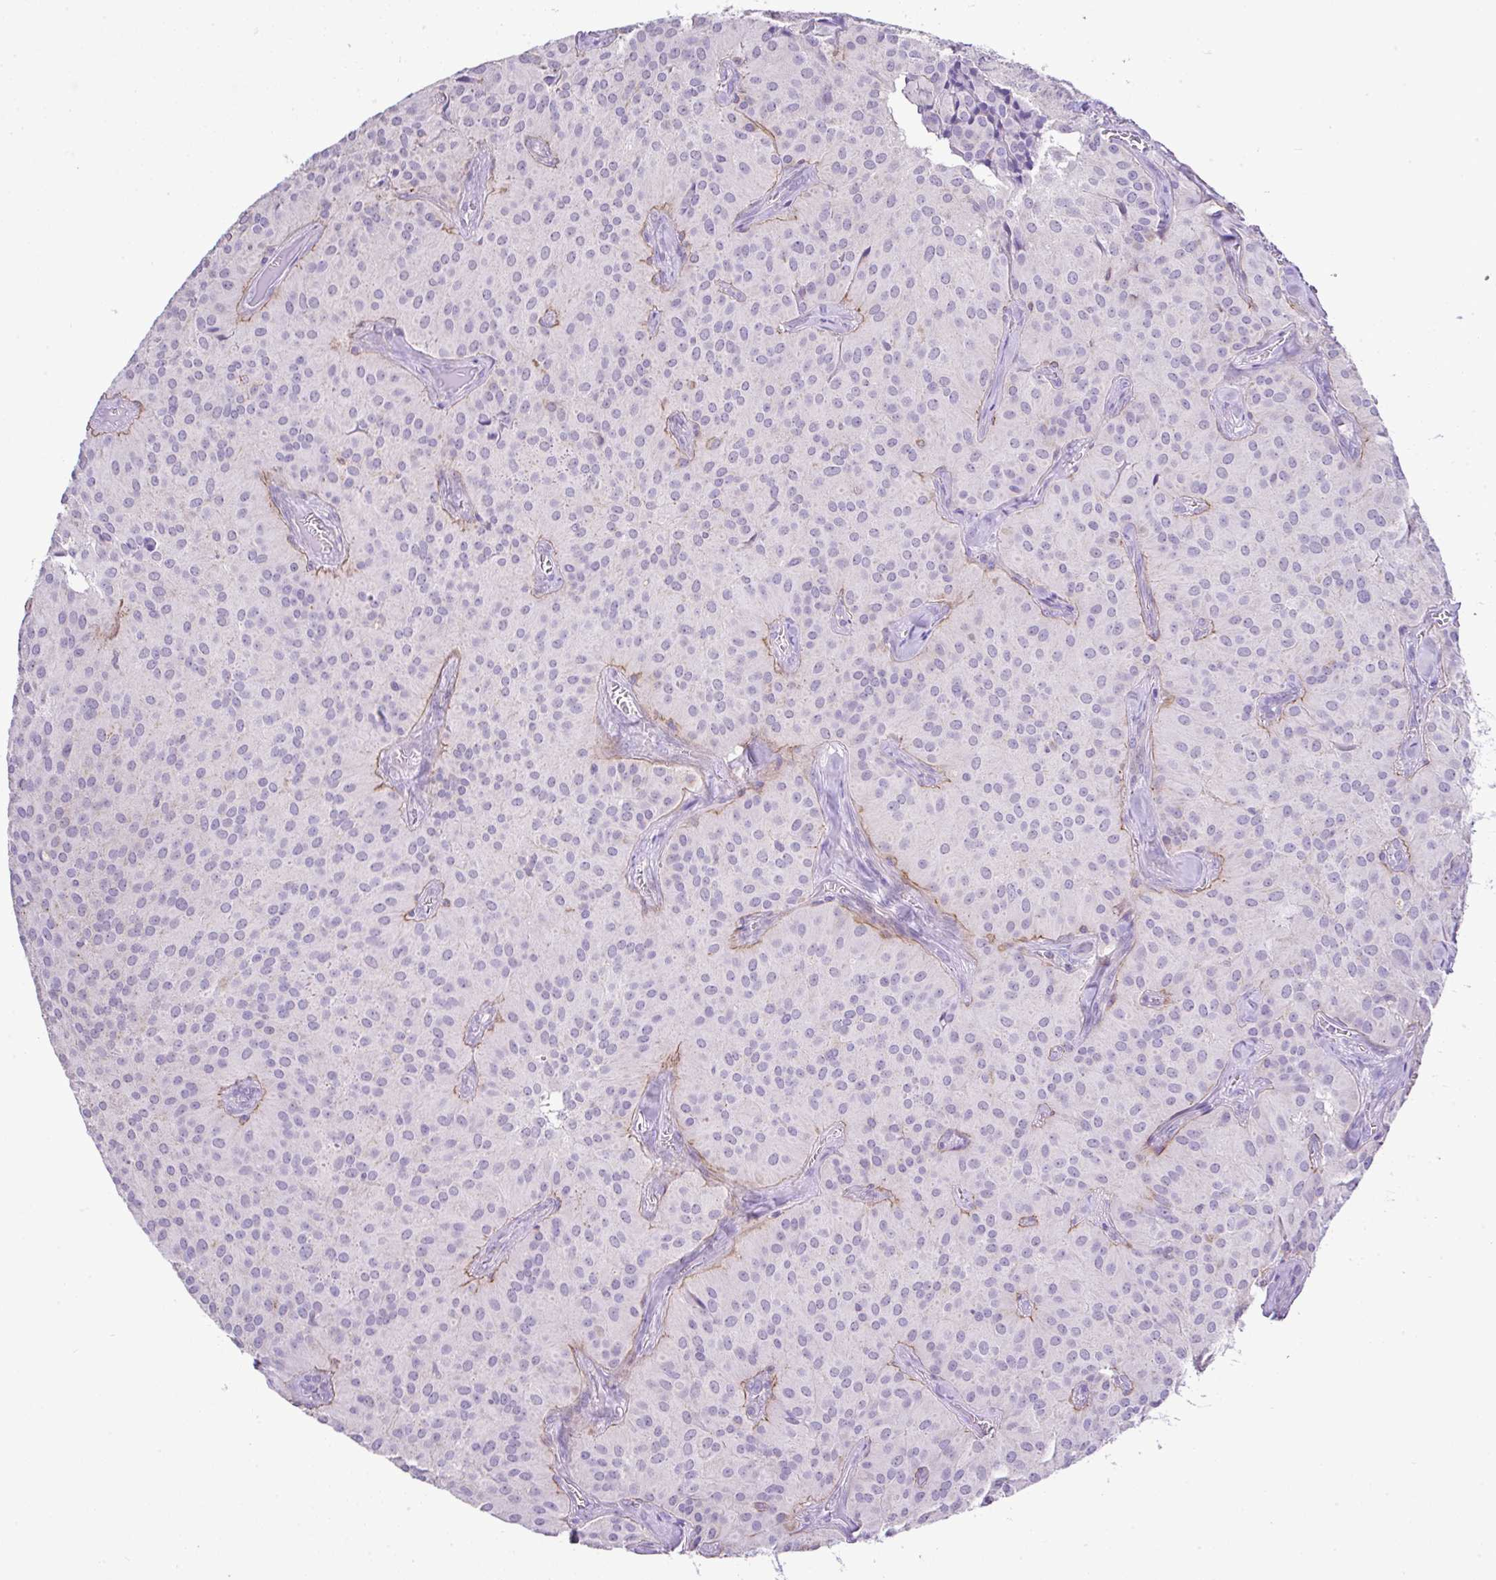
{"staining": {"intensity": "negative", "quantity": "none", "location": "none"}, "tissue": "glioma", "cell_type": "Tumor cells", "image_type": "cancer", "snomed": [{"axis": "morphology", "description": "Glioma, malignant, Low grade"}, {"axis": "topography", "description": "Brain"}], "caption": "IHC image of neoplastic tissue: human malignant glioma (low-grade) stained with DAB (3,3'-diaminobenzidine) shows no significant protein positivity in tumor cells.", "gene": "CTU1", "patient": {"sex": "male", "age": 42}}